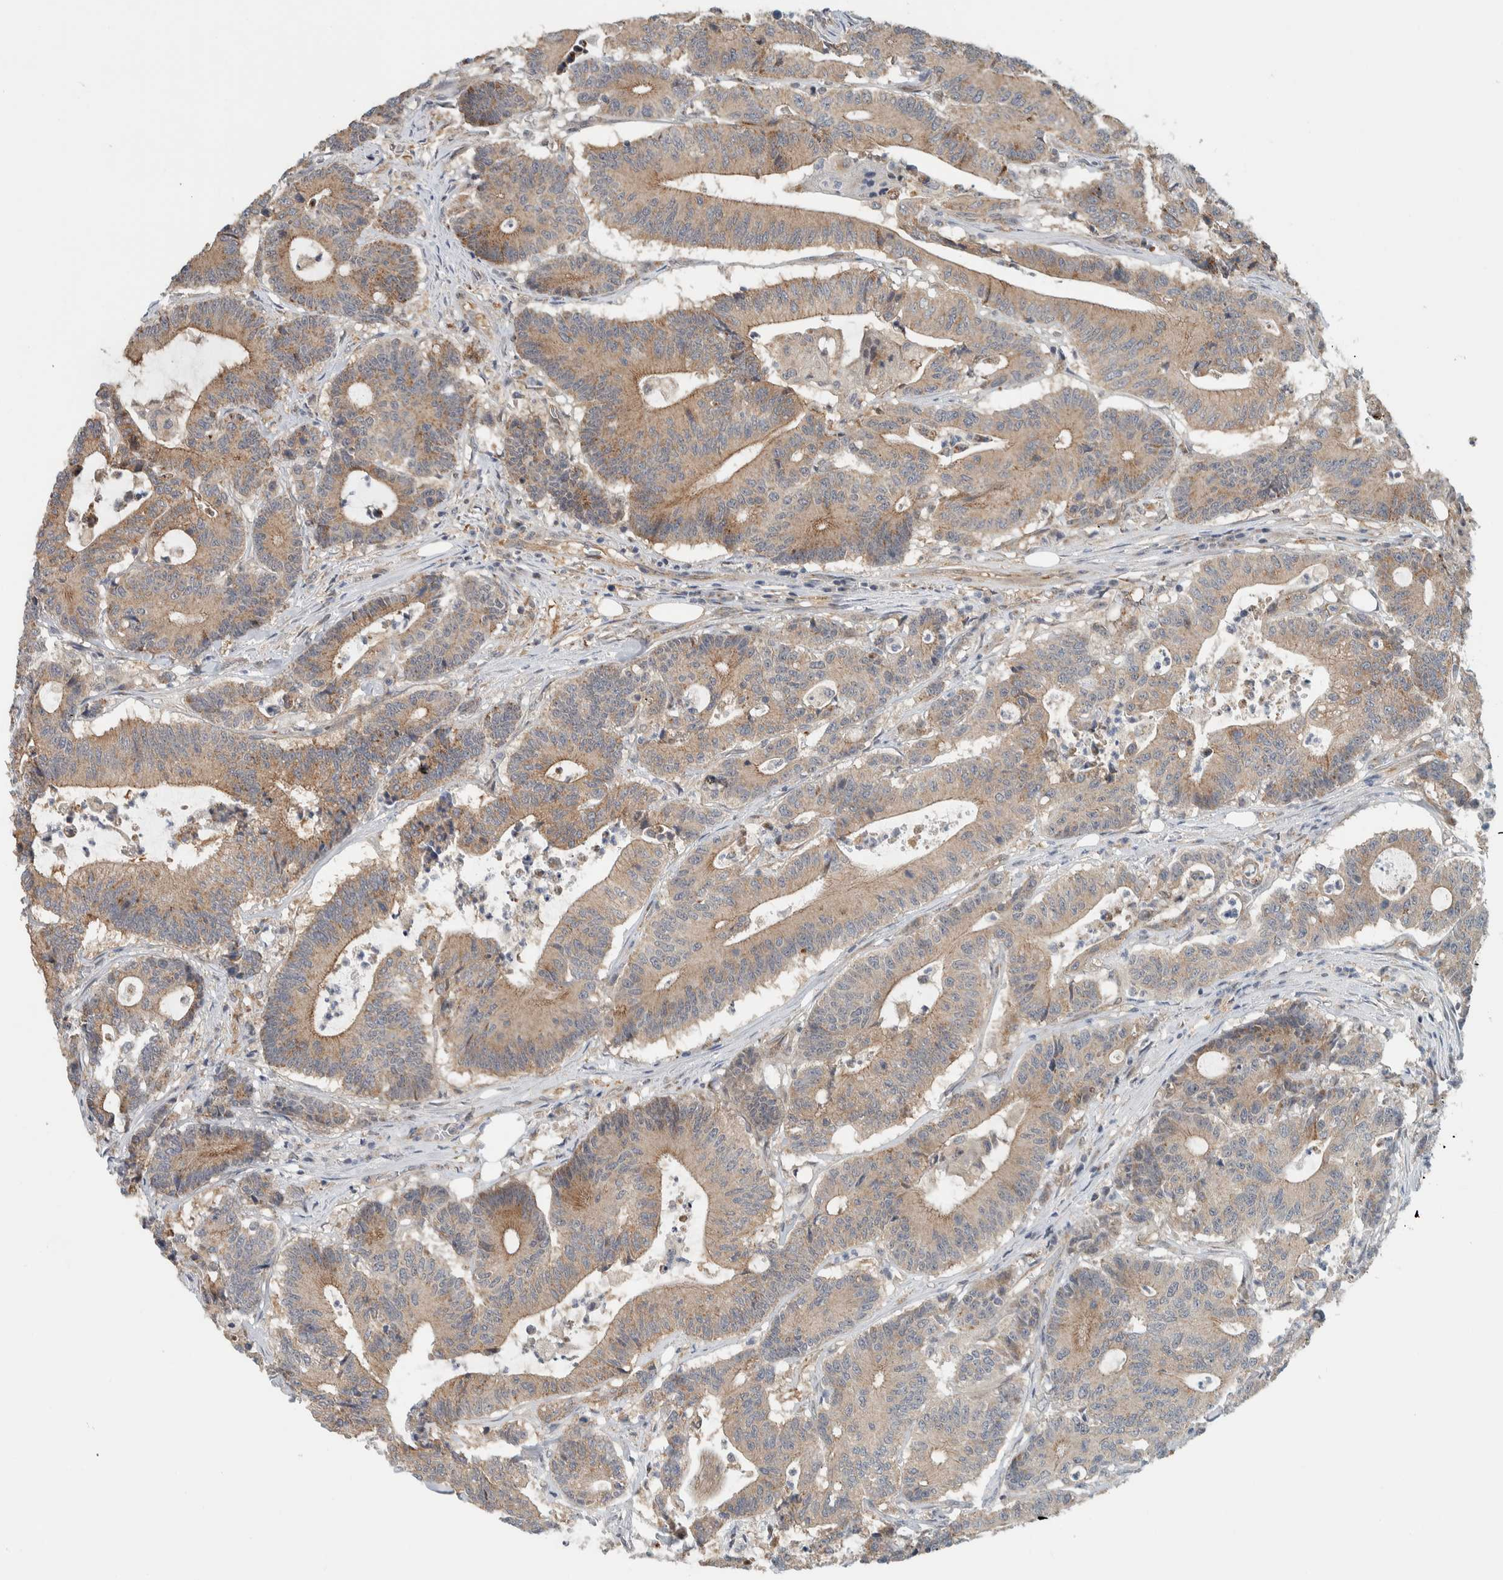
{"staining": {"intensity": "moderate", "quantity": ">75%", "location": "cytoplasmic/membranous"}, "tissue": "colorectal cancer", "cell_type": "Tumor cells", "image_type": "cancer", "snomed": [{"axis": "morphology", "description": "Adenocarcinoma, NOS"}, {"axis": "topography", "description": "Colon"}], "caption": "About >75% of tumor cells in human adenocarcinoma (colorectal) exhibit moderate cytoplasmic/membranous protein staining as visualized by brown immunohistochemical staining.", "gene": "RERE", "patient": {"sex": "female", "age": 84}}